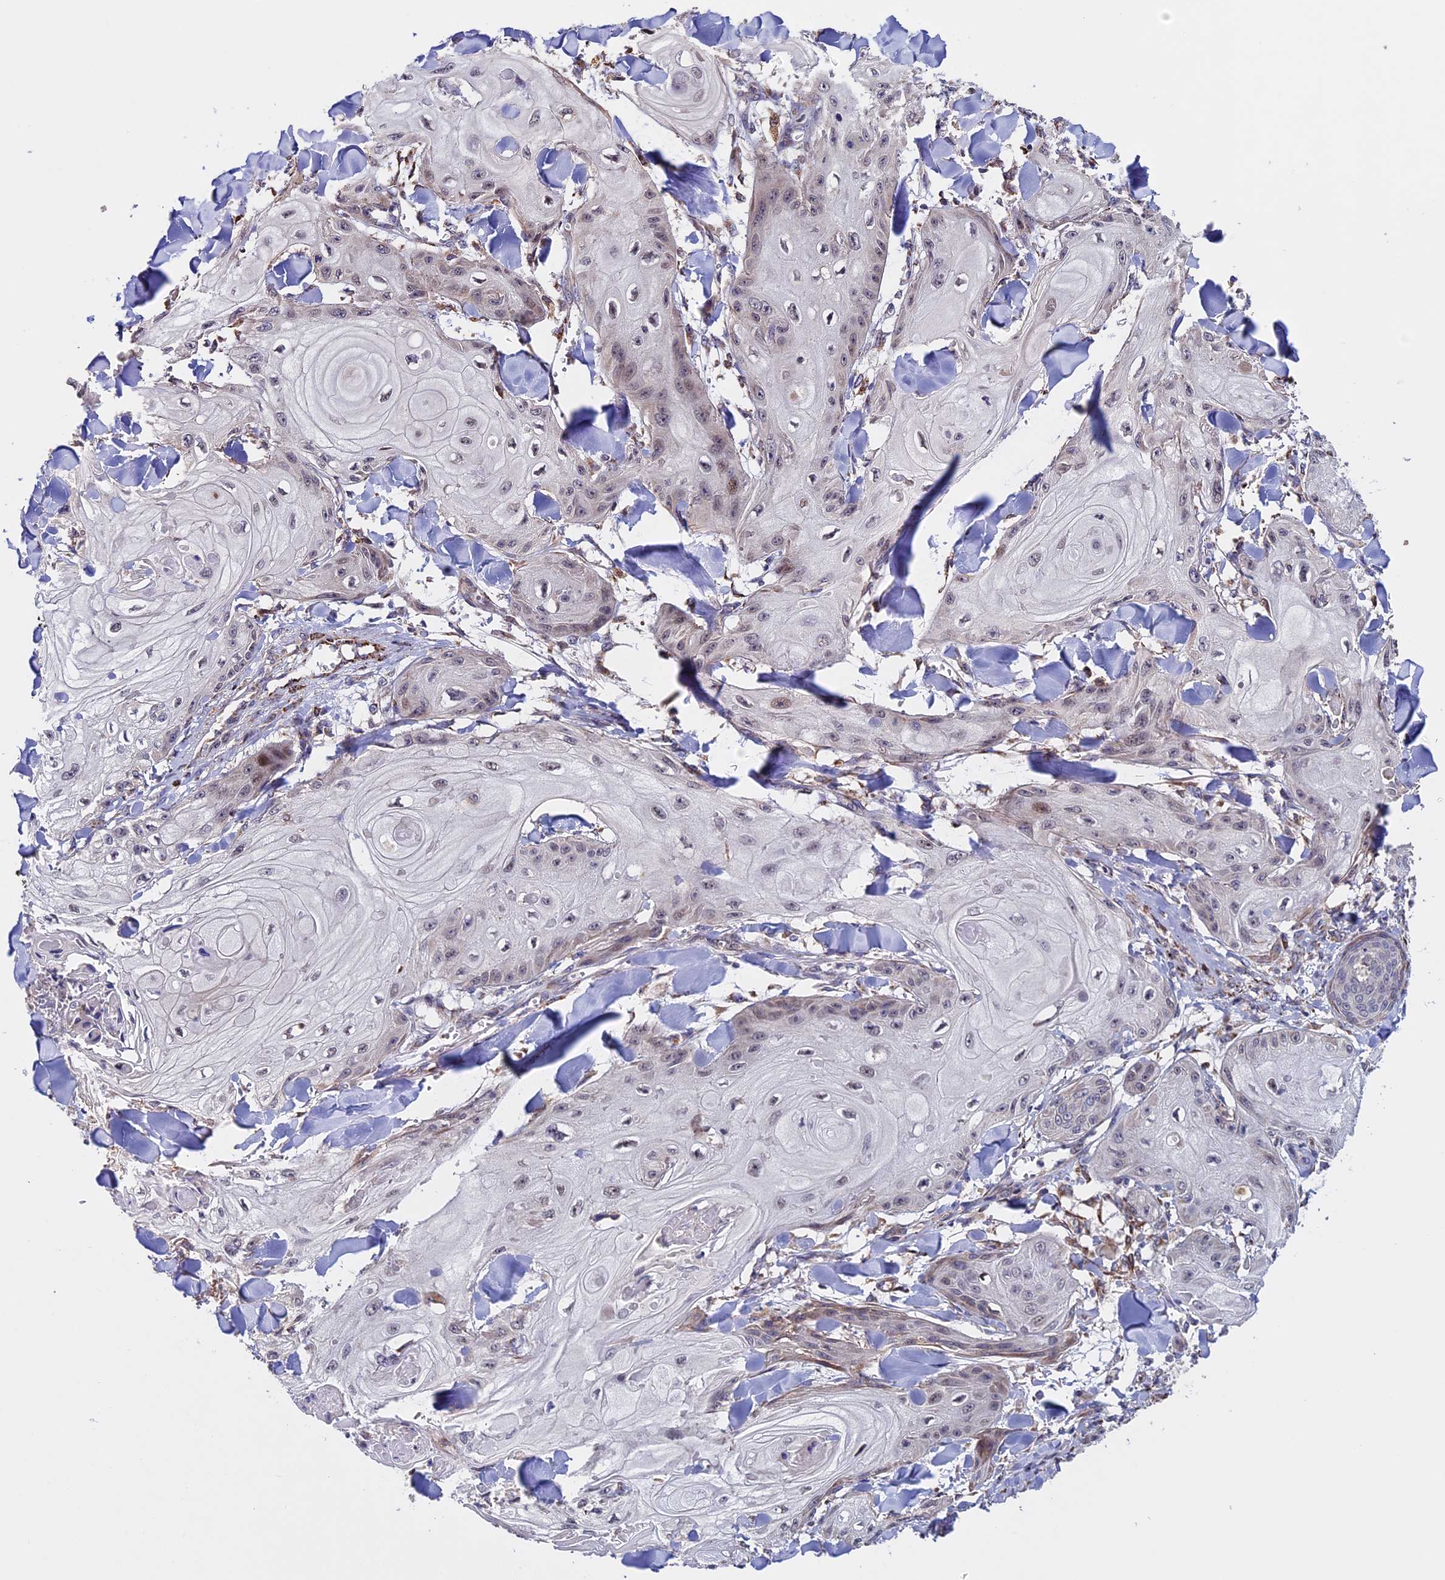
{"staining": {"intensity": "weak", "quantity": "<25%", "location": "cytoplasmic/membranous,nuclear"}, "tissue": "skin cancer", "cell_type": "Tumor cells", "image_type": "cancer", "snomed": [{"axis": "morphology", "description": "Squamous cell carcinoma, NOS"}, {"axis": "topography", "description": "Skin"}], "caption": "Immunohistochemical staining of human skin cancer (squamous cell carcinoma) demonstrates no significant positivity in tumor cells.", "gene": "RNF17", "patient": {"sex": "male", "age": 74}}